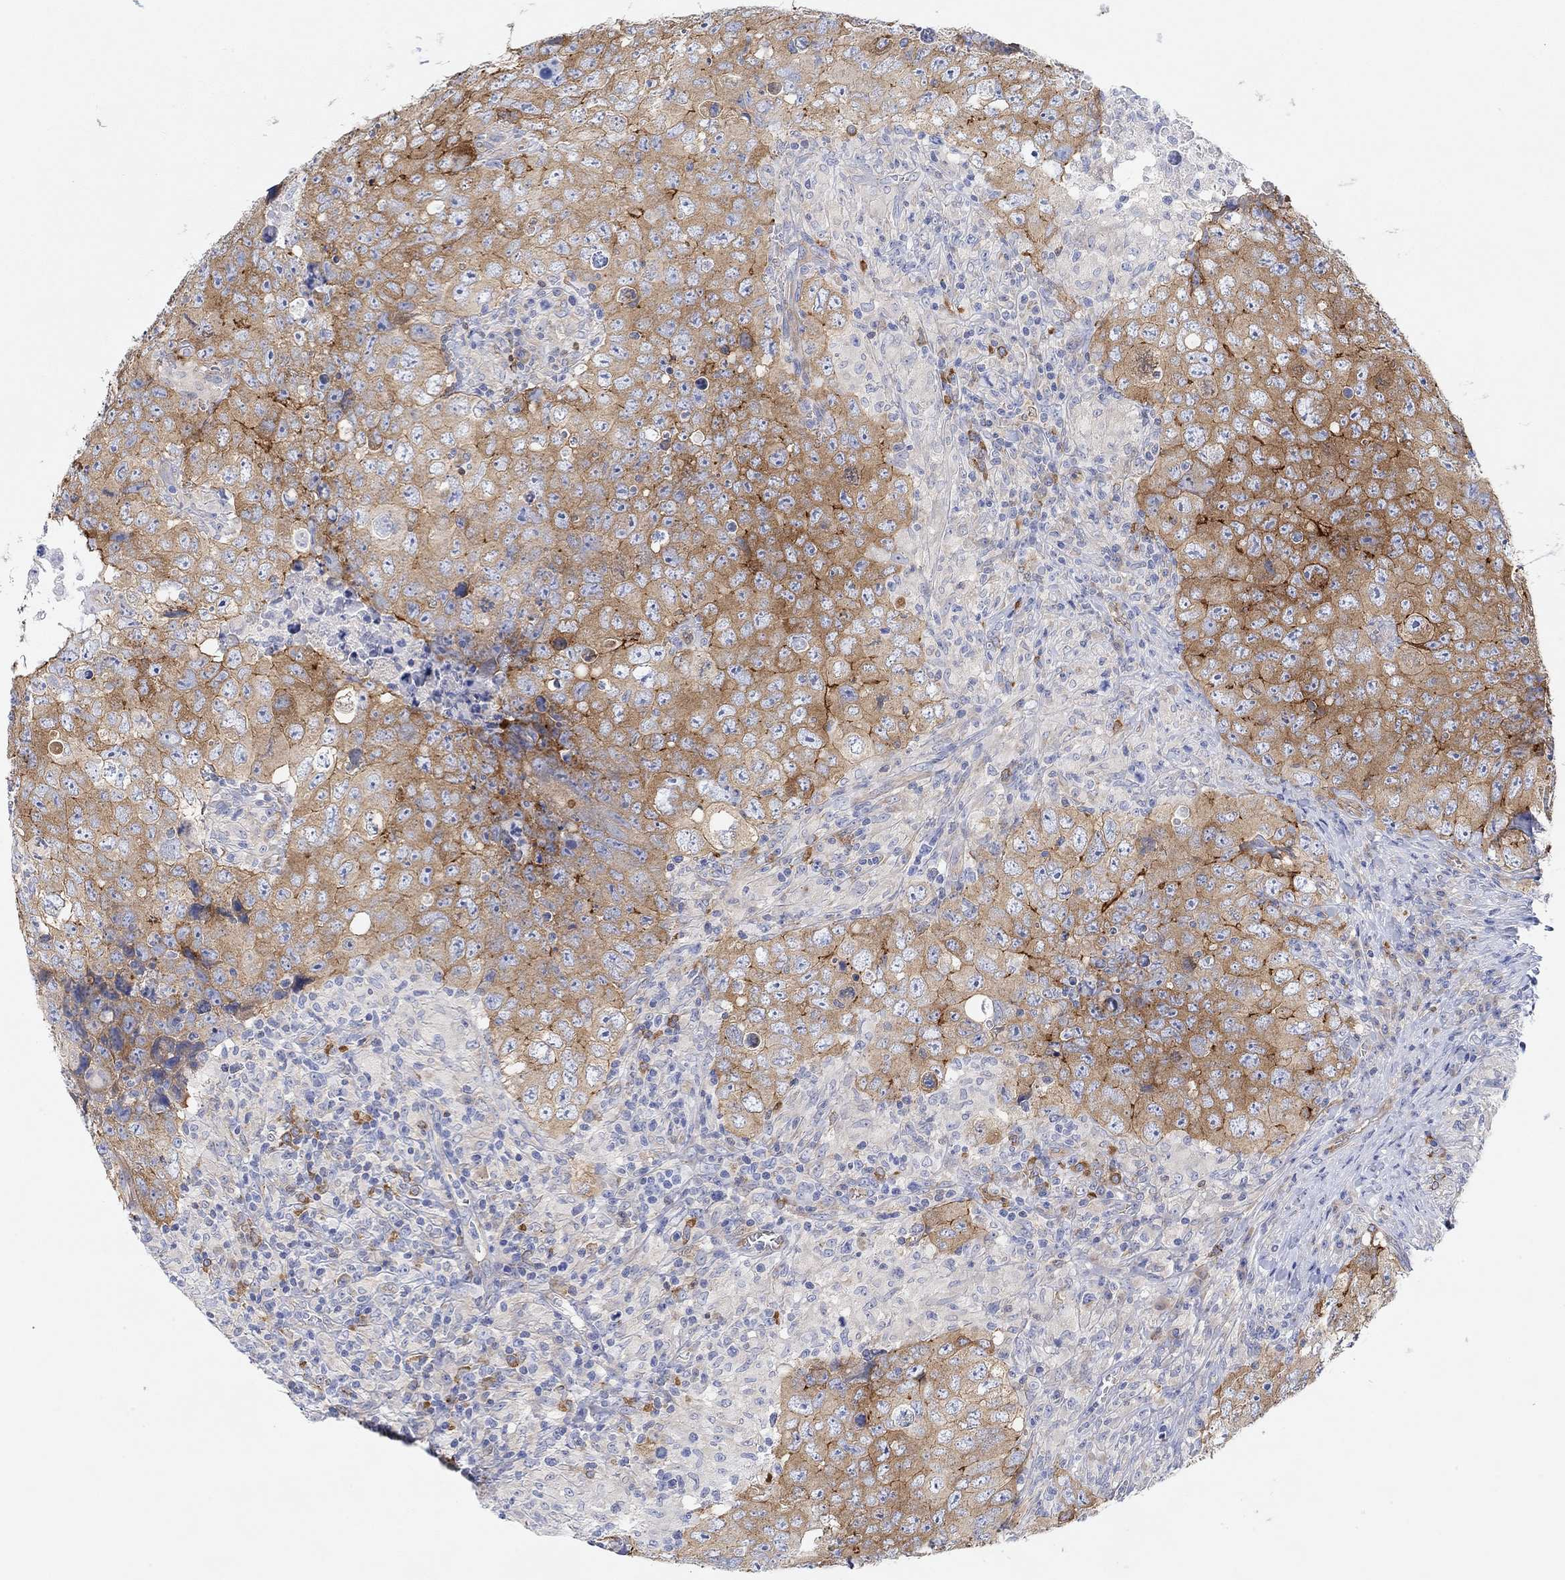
{"staining": {"intensity": "strong", "quantity": "<25%", "location": "cytoplasmic/membranous"}, "tissue": "testis cancer", "cell_type": "Tumor cells", "image_type": "cancer", "snomed": [{"axis": "morphology", "description": "Seminoma, NOS"}, {"axis": "topography", "description": "Testis"}], "caption": "Testis seminoma was stained to show a protein in brown. There is medium levels of strong cytoplasmic/membranous staining in approximately <25% of tumor cells.", "gene": "RGS1", "patient": {"sex": "male", "age": 34}}